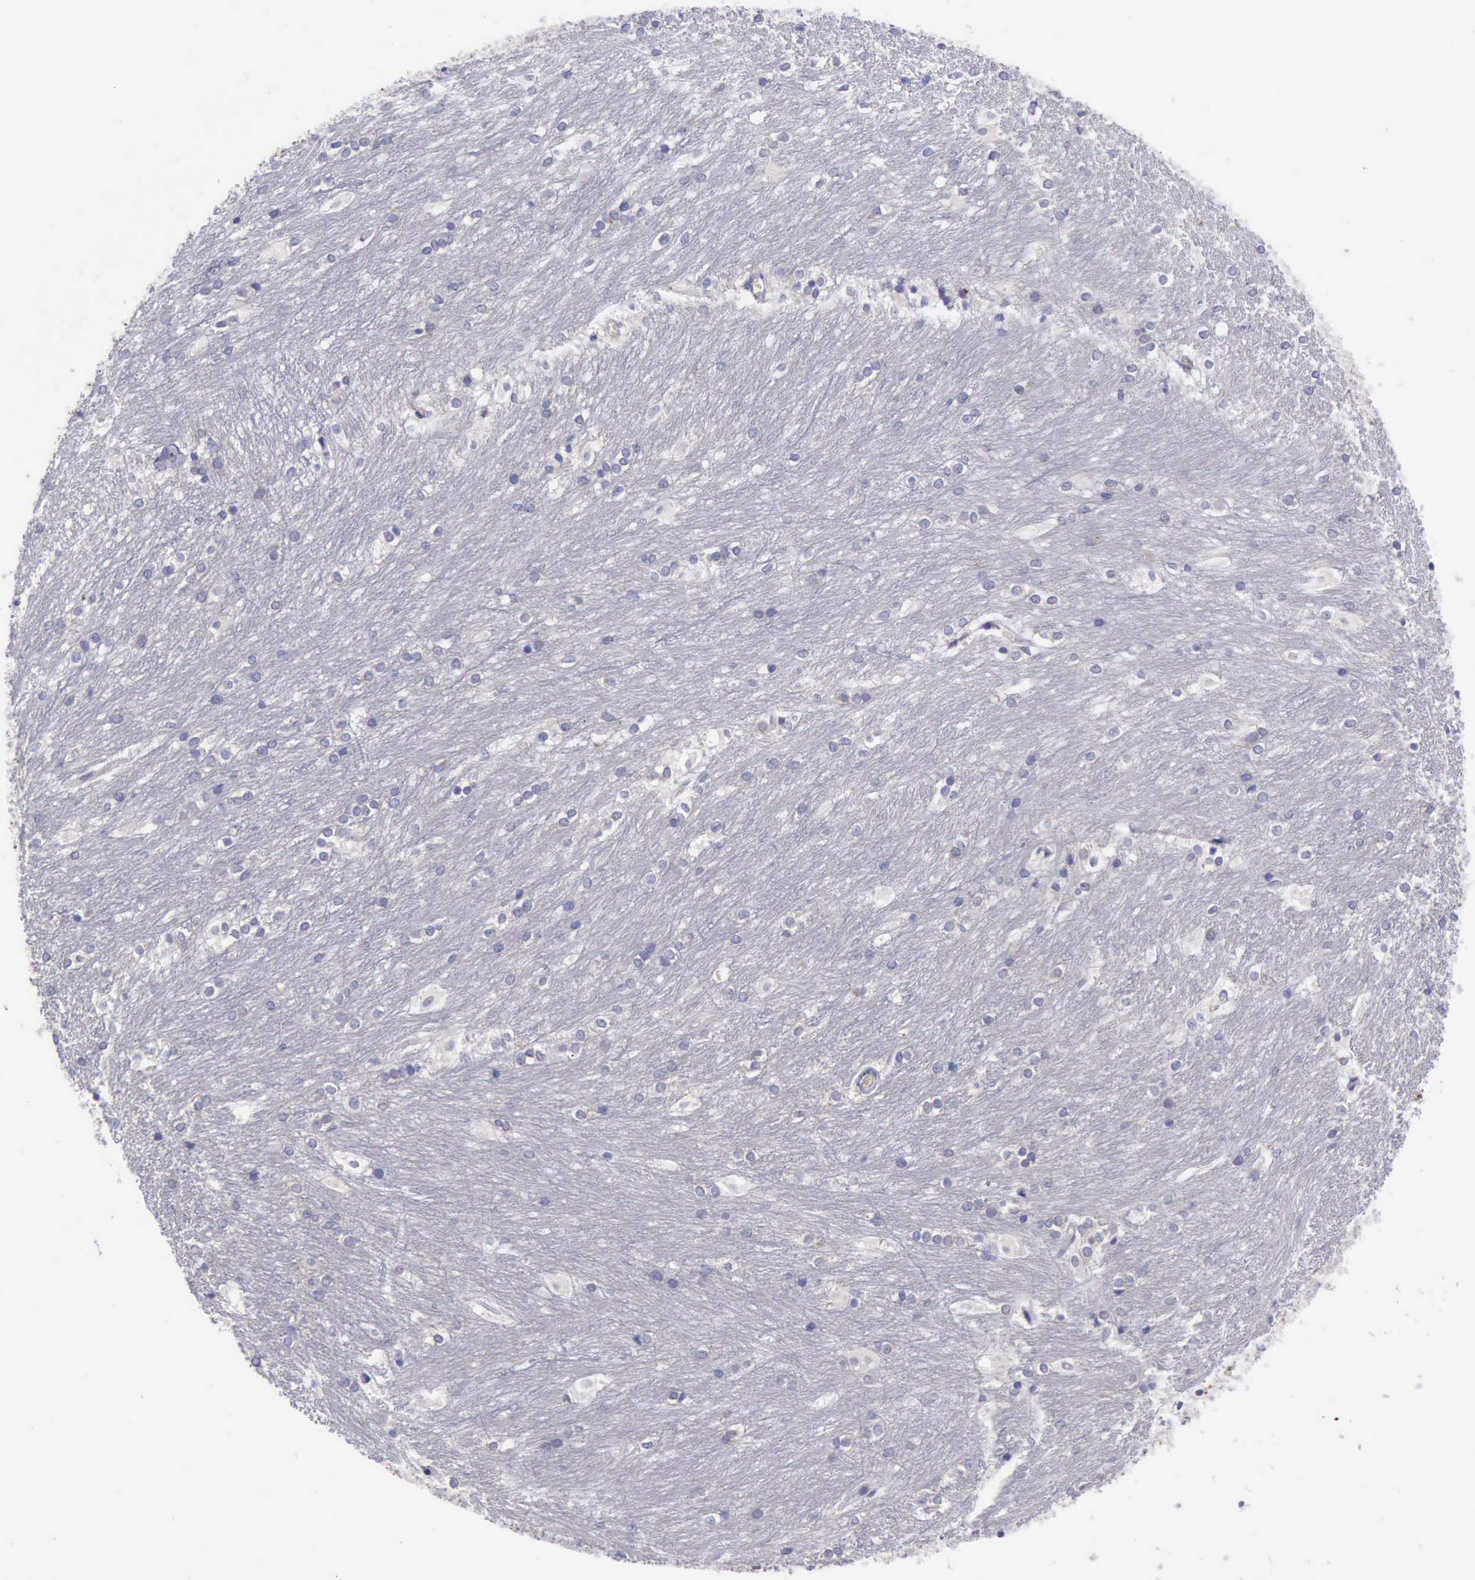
{"staining": {"intensity": "negative", "quantity": "none", "location": "none"}, "tissue": "caudate", "cell_type": "Glial cells", "image_type": "normal", "snomed": [{"axis": "morphology", "description": "Normal tissue, NOS"}, {"axis": "topography", "description": "Lateral ventricle wall"}], "caption": "This is a micrograph of immunohistochemistry (IHC) staining of benign caudate, which shows no positivity in glial cells.", "gene": "GLA", "patient": {"sex": "female", "age": 19}}